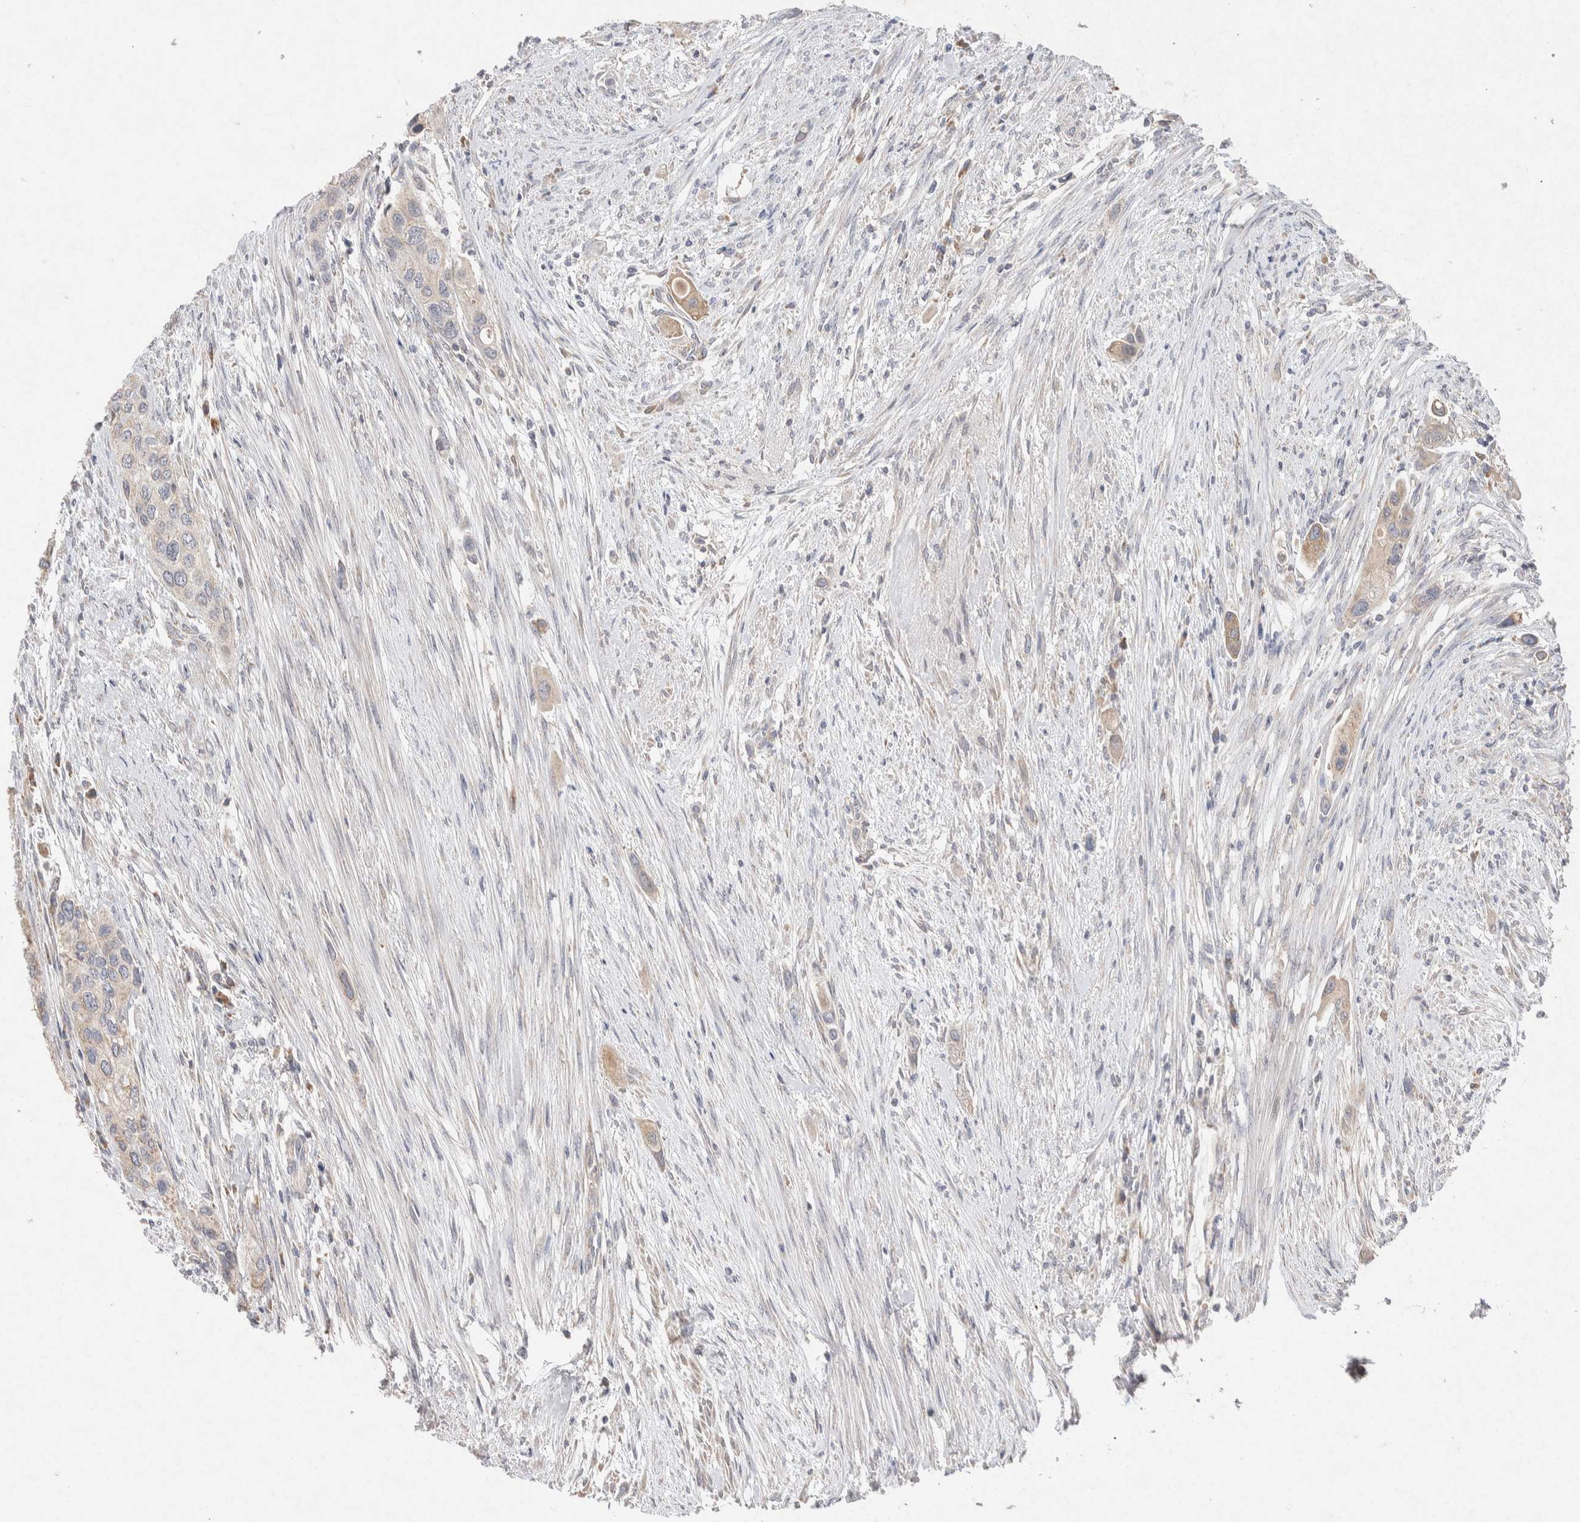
{"staining": {"intensity": "weak", "quantity": "25%-75%", "location": "cytoplasmic/membranous"}, "tissue": "urothelial cancer", "cell_type": "Tumor cells", "image_type": "cancer", "snomed": [{"axis": "morphology", "description": "Urothelial carcinoma, High grade"}, {"axis": "topography", "description": "Urinary bladder"}], "caption": "Protein expression analysis of urothelial carcinoma (high-grade) reveals weak cytoplasmic/membranous staining in approximately 25%-75% of tumor cells.", "gene": "CMTM4", "patient": {"sex": "female", "age": 56}}